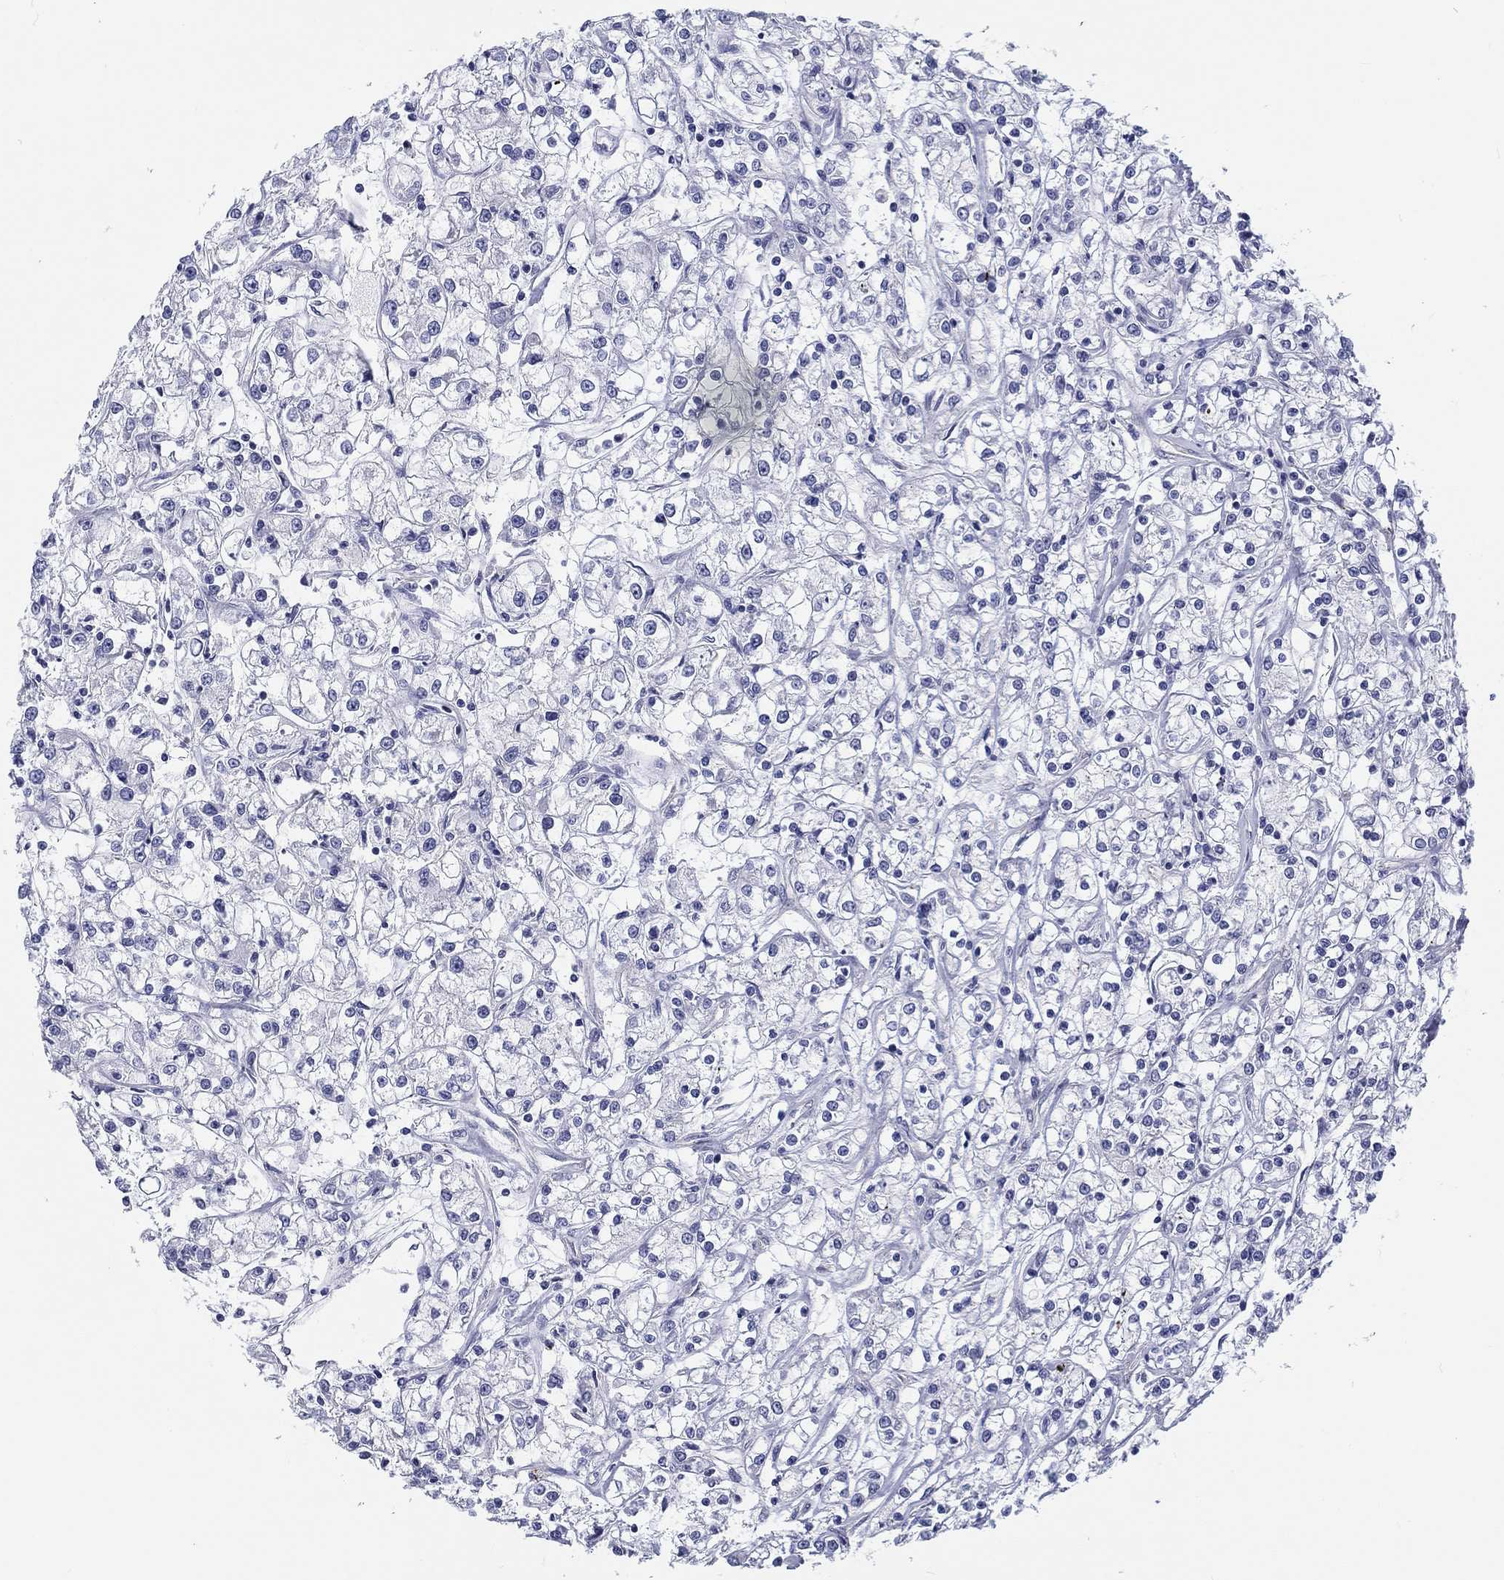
{"staining": {"intensity": "negative", "quantity": "none", "location": "none"}, "tissue": "renal cancer", "cell_type": "Tumor cells", "image_type": "cancer", "snomed": [{"axis": "morphology", "description": "Adenocarcinoma, NOS"}, {"axis": "topography", "description": "Kidney"}], "caption": "Immunohistochemistry photomicrograph of human adenocarcinoma (renal) stained for a protein (brown), which reveals no positivity in tumor cells.", "gene": "CRYGD", "patient": {"sex": "female", "age": 59}}